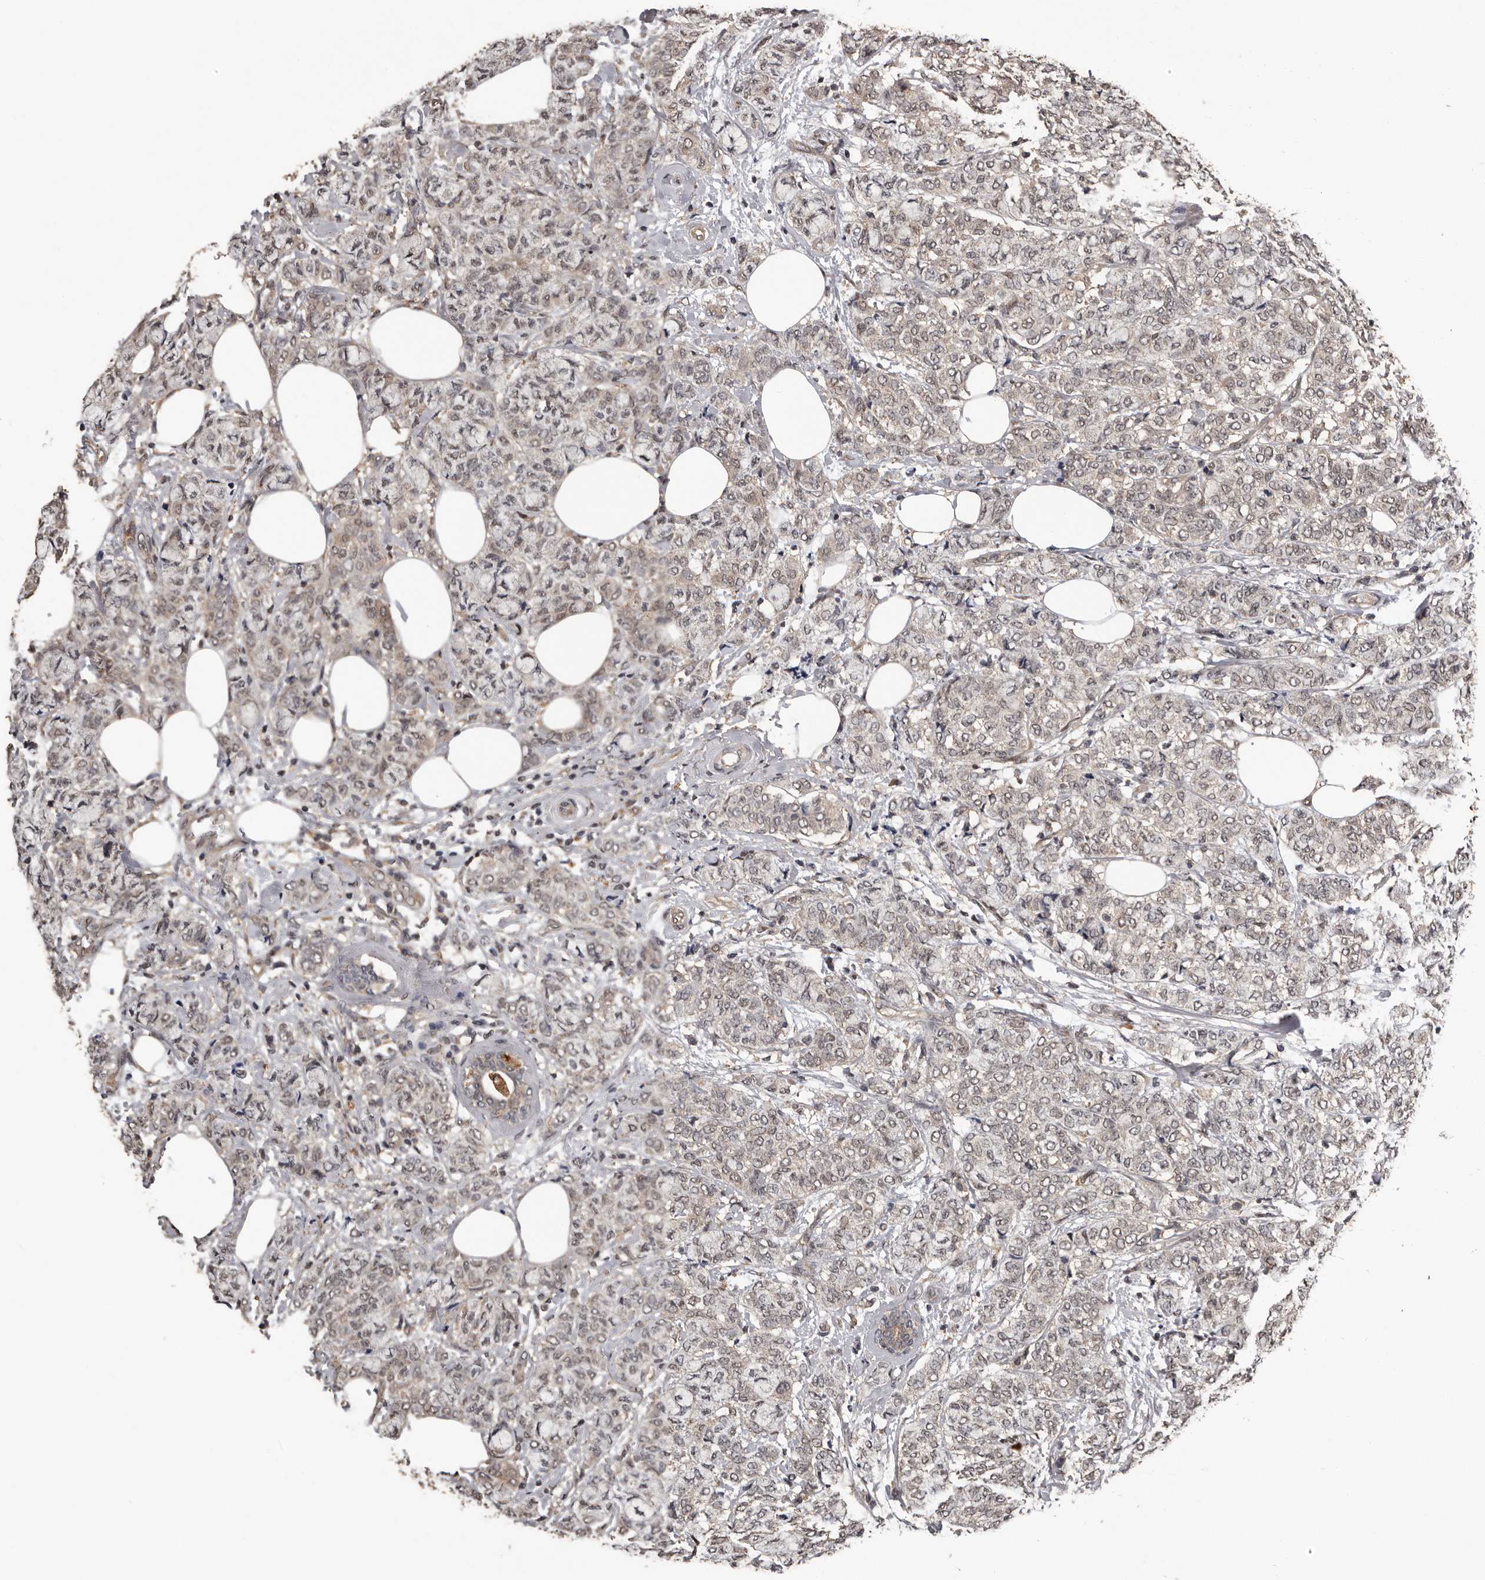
{"staining": {"intensity": "weak", "quantity": "<25%", "location": "cytoplasmic/membranous"}, "tissue": "breast cancer", "cell_type": "Tumor cells", "image_type": "cancer", "snomed": [{"axis": "morphology", "description": "Lobular carcinoma"}, {"axis": "topography", "description": "Breast"}], "caption": "There is no significant positivity in tumor cells of breast lobular carcinoma.", "gene": "VPS37A", "patient": {"sex": "female", "age": 60}}